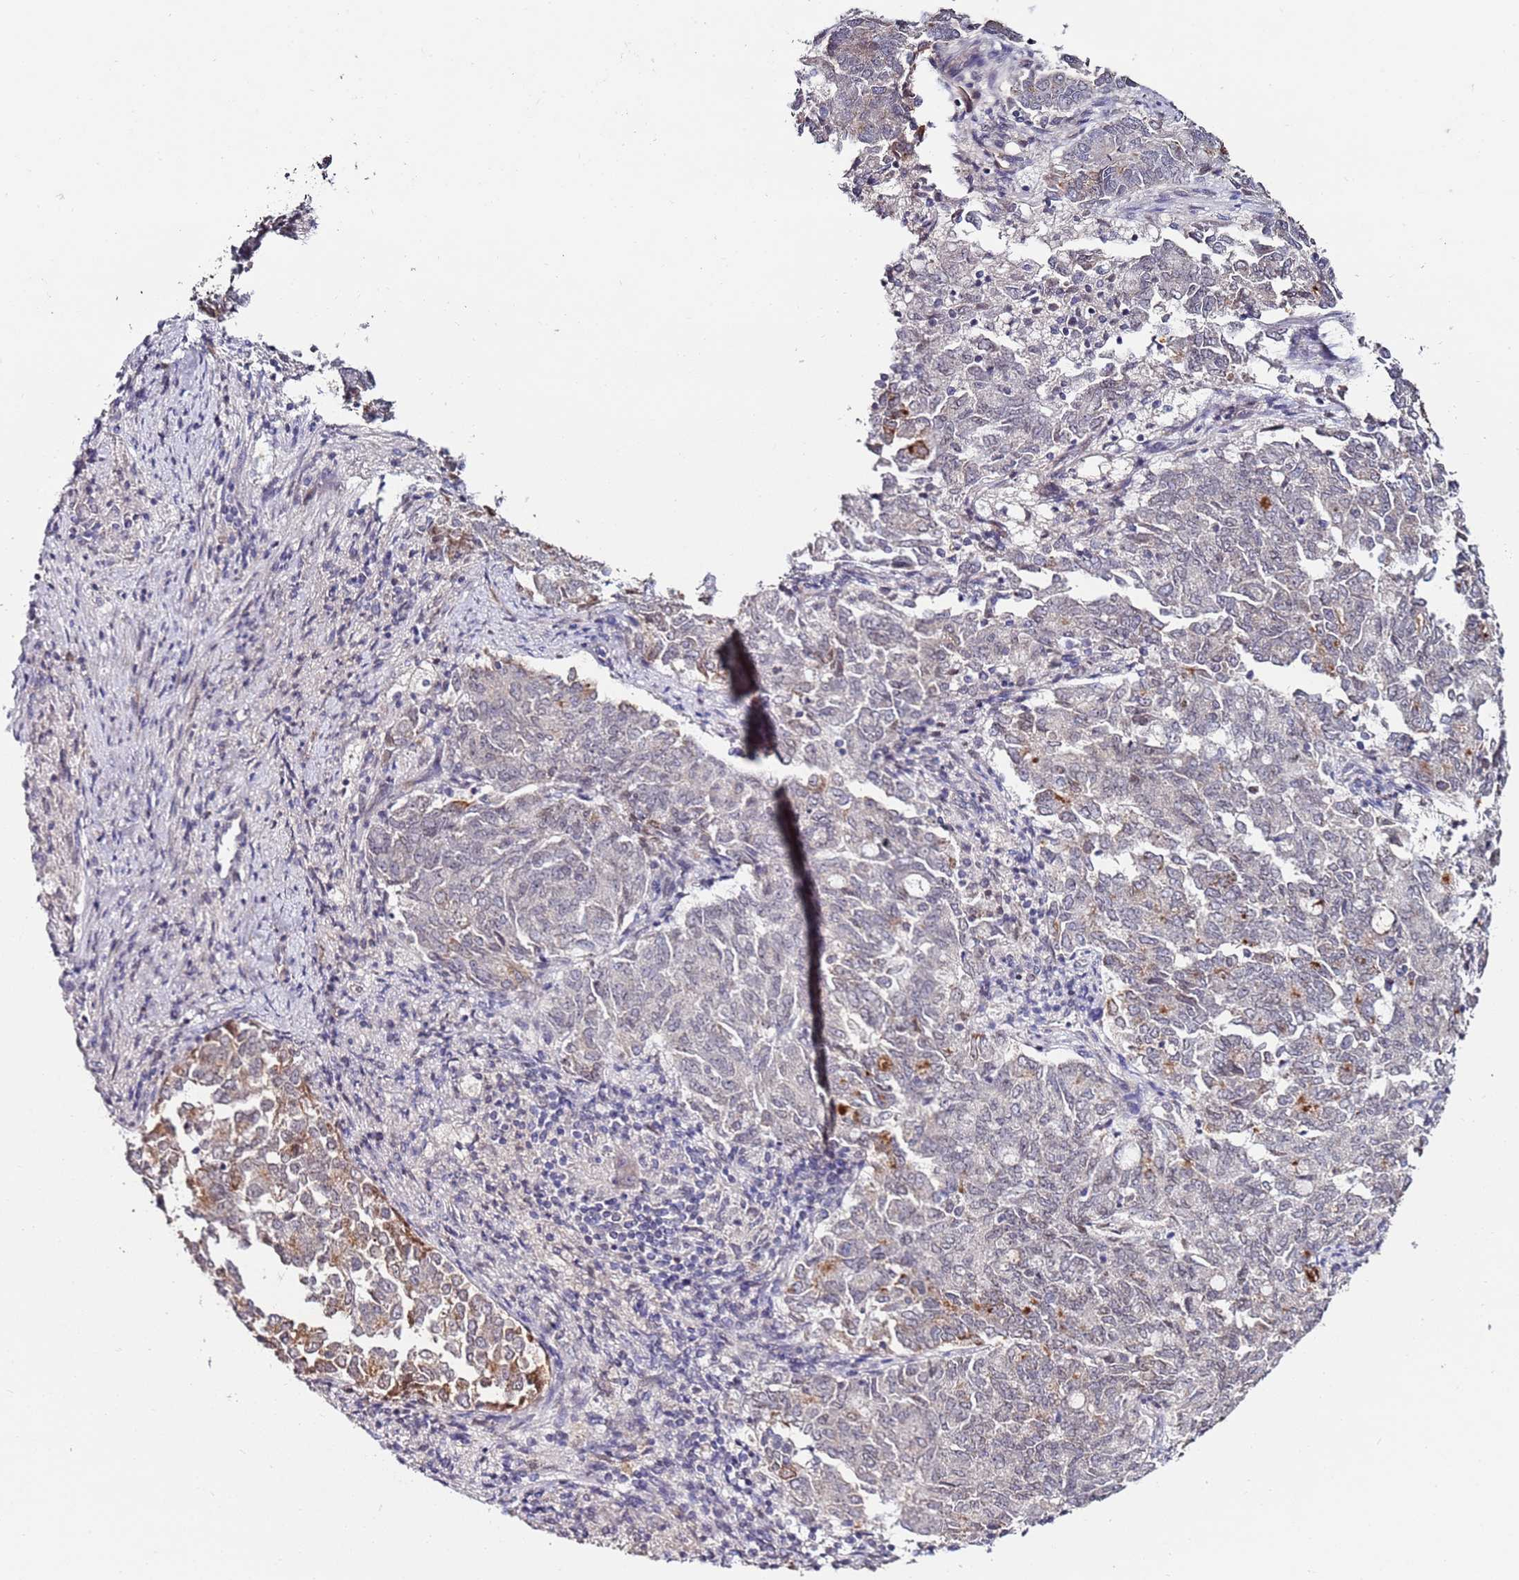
{"staining": {"intensity": "moderate", "quantity": "<25%", "location": "cytoplasmic/membranous"}, "tissue": "endometrial cancer", "cell_type": "Tumor cells", "image_type": "cancer", "snomed": [{"axis": "morphology", "description": "Adenocarcinoma, NOS"}, {"axis": "topography", "description": "Endometrium"}], "caption": "Immunohistochemistry histopathology image of neoplastic tissue: human endometrial cancer stained using immunohistochemistry reveals low levels of moderate protein expression localized specifically in the cytoplasmic/membranous of tumor cells, appearing as a cytoplasmic/membranous brown color.", "gene": "DUSP28", "patient": {"sex": "female", "age": 80}}